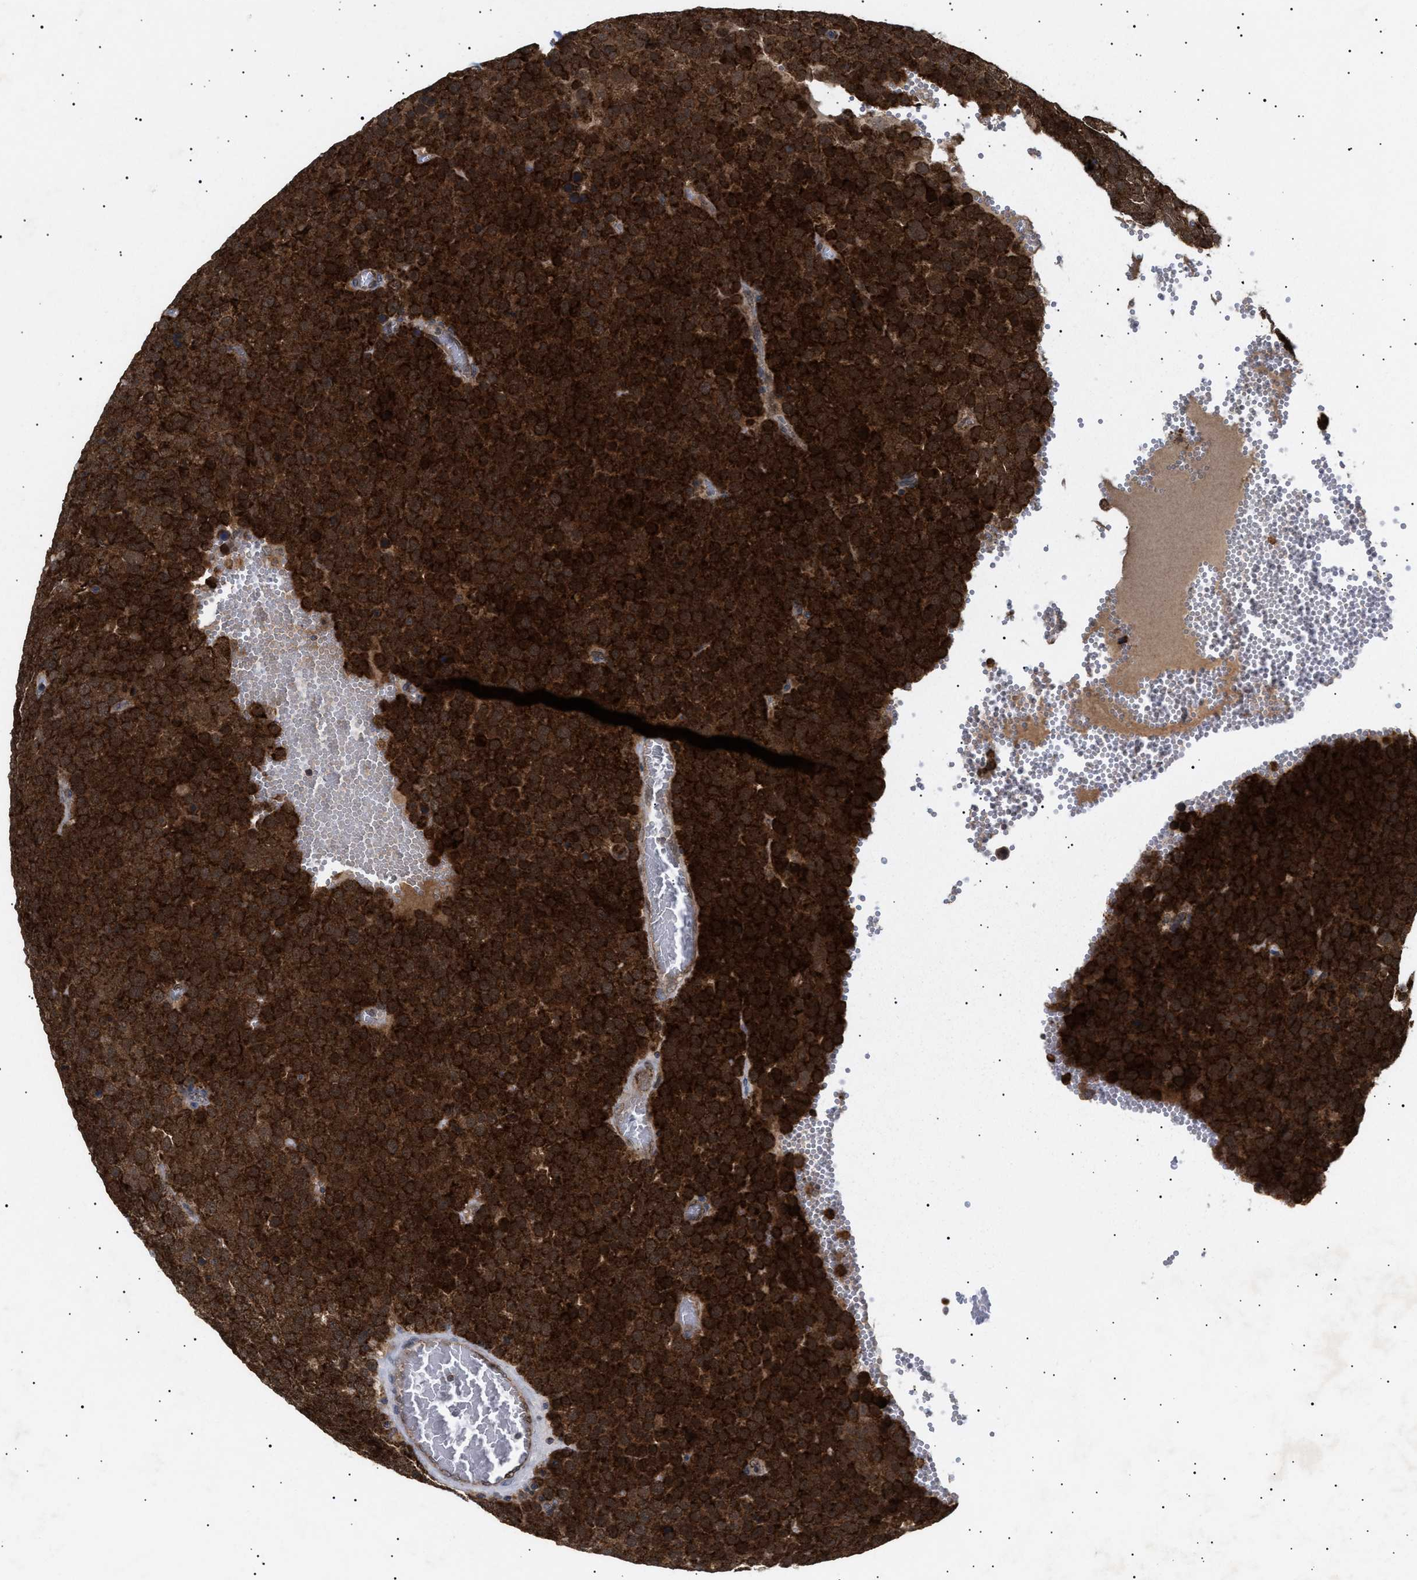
{"staining": {"intensity": "strong", "quantity": ">75%", "location": "cytoplasmic/membranous,nuclear"}, "tissue": "testis cancer", "cell_type": "Tumor cells", "image_type": "cancer", "snomed": [{"axis": "morphology", "description": "Normal tissue, NOS"}, {"axis": "morphology", "description": "Seminoma, NOS"}, {"axis": "topography", "description": "Testis"}], "caption": "The immunohistochemical stain highlights strong cytoplasmic/membranous and nuclear positivity in tumor cells of seminoma (testis) tissue.", "gene": "SIRT5", "patient": {"sex": "male", "age": 71}}